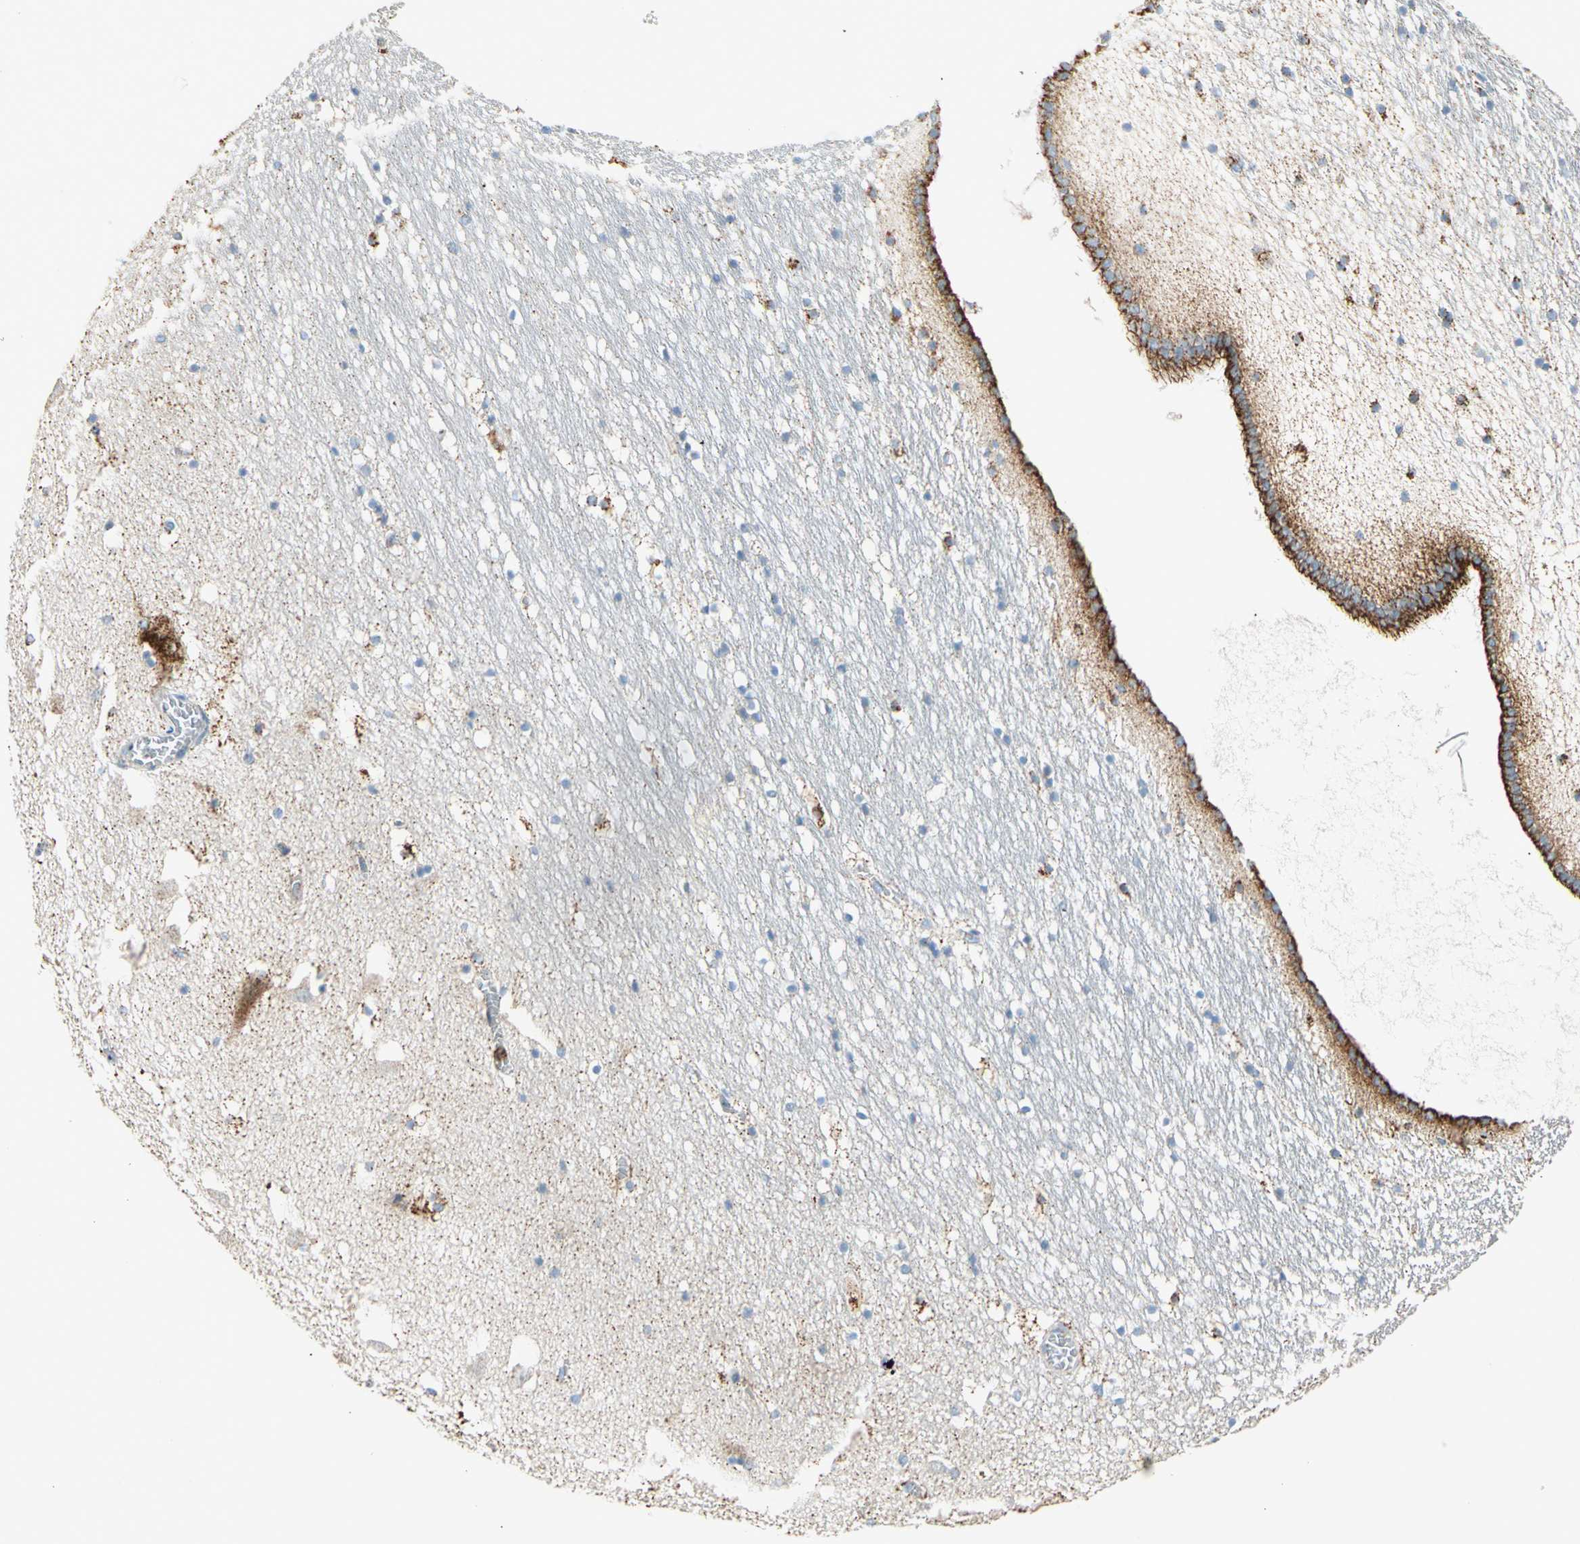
{"staining": {"intensity": "moderate", "quantity": "25%-75%", "location": "cytoplasmic/membranous"}, "tissue": "hippocampus", "cell_type": "Glial cells", "image_type": "normal", "snomed": [{"axis": "morphology", "description": "Normal tissue, NOS"}, {"axis": "topography", "description": "Hippocampus"}], "caption": "Moderate cytoplasmic/membranous protein staining is identified in about 25%-75% of glial cells in hippocampus. The protein of interest is shown in brown color, while the nuclei are stained blue.", "gene": "LY6G6F", "patient": {"sex": "male", "age": 45}}